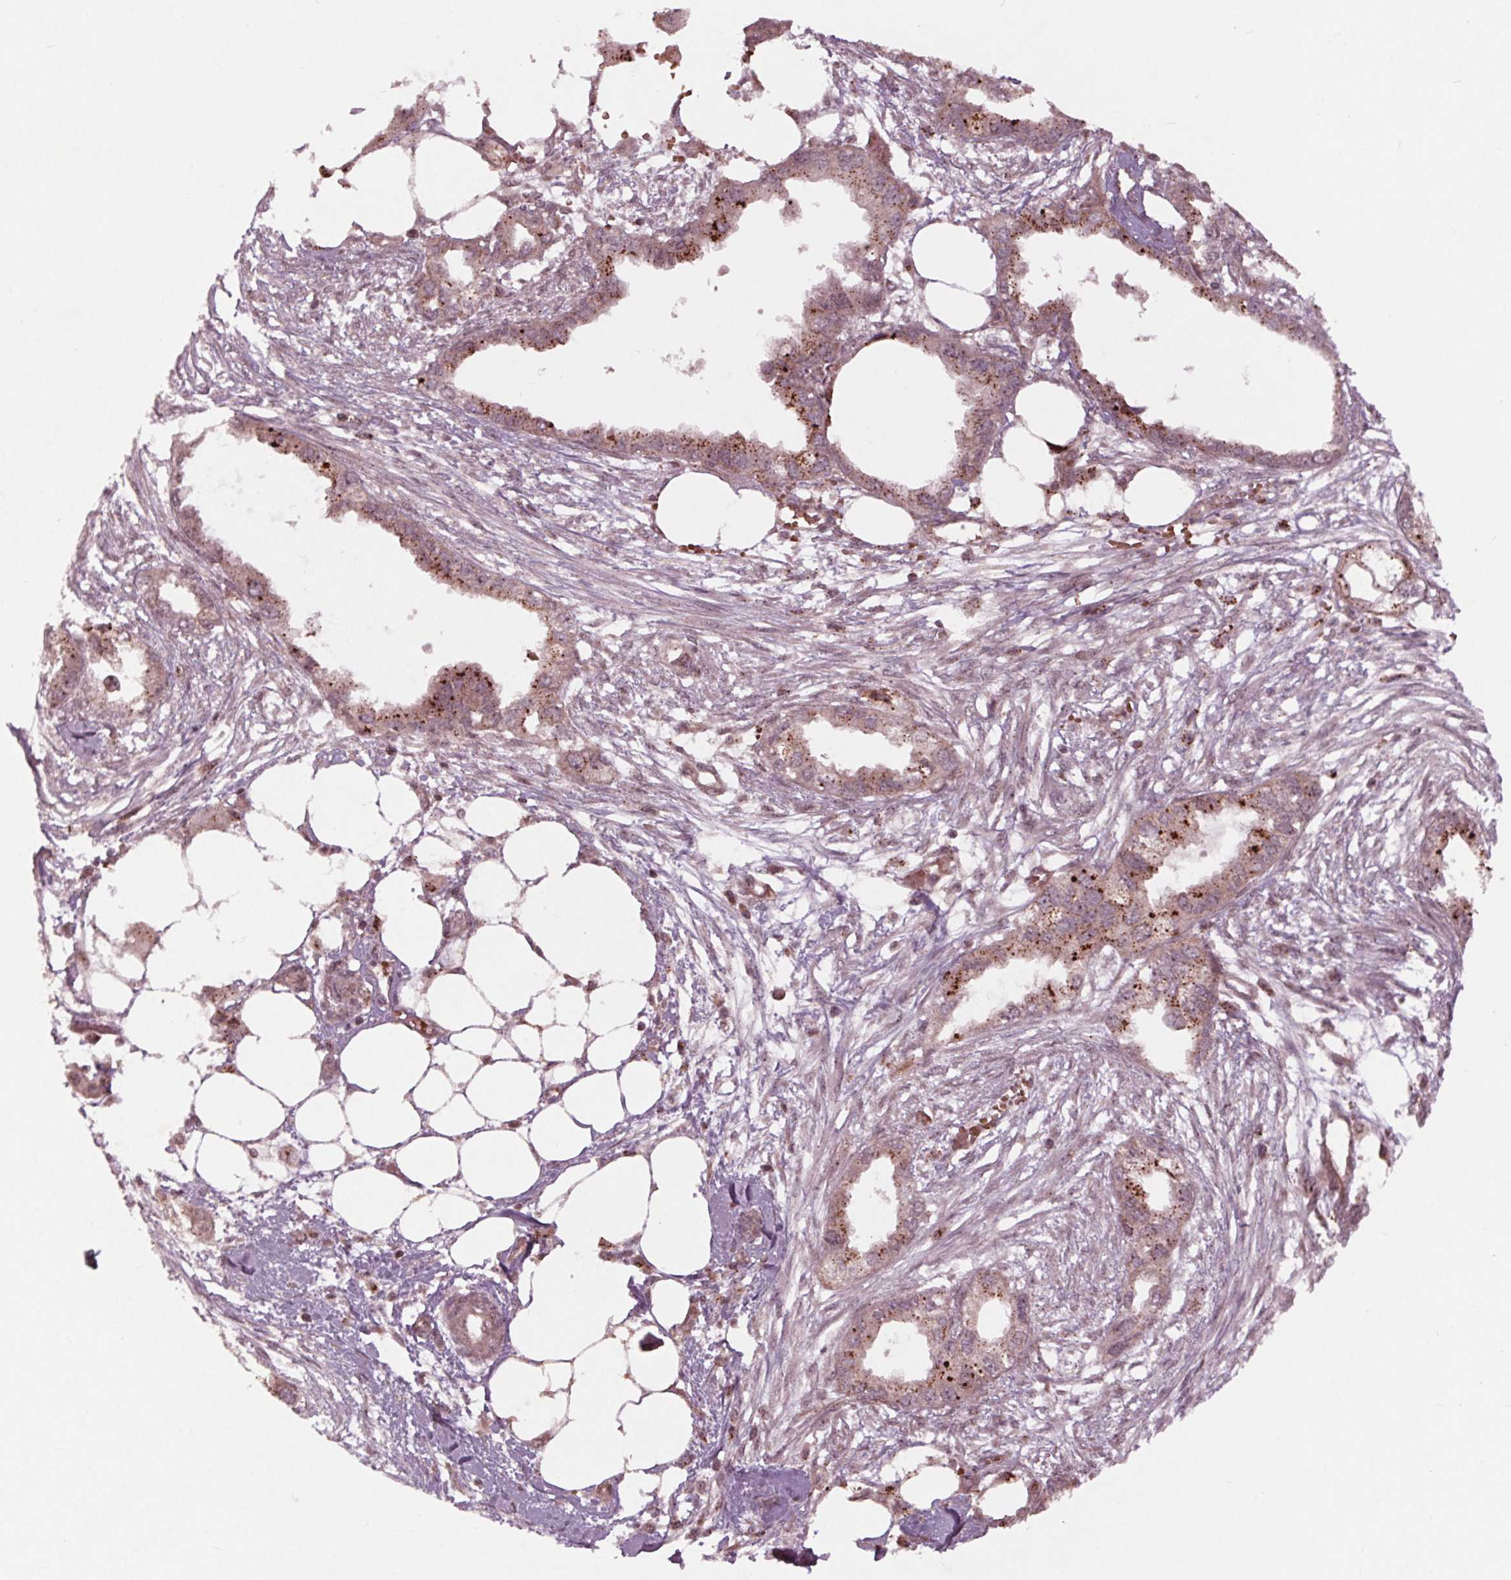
{"staining": {"intensity": "weak", "quantity": ">75%", "location": "cytoplasmic/membranous"}, "tissue": "endometrial cancer", "cell_type": "Tumor cells", "image_type": "cancer", "snomed": [{"axis": "morphology", "description": "Adenocarcinoma, NOS"}, {"axis": "morphology", "description": "Adenocarcinoma, metastatic, NOS"}, {"axis": "topography", "description": "Adipose tissue"}, {"axis": "topography", "description": "Endometrium"}], "caption": "Human adenocarcinoma (endometrial) stained with a protein marker reveals weak staining in tumor cells.", "gene": "CDKL4", "patient": {"sex": "female", "age": 67}}